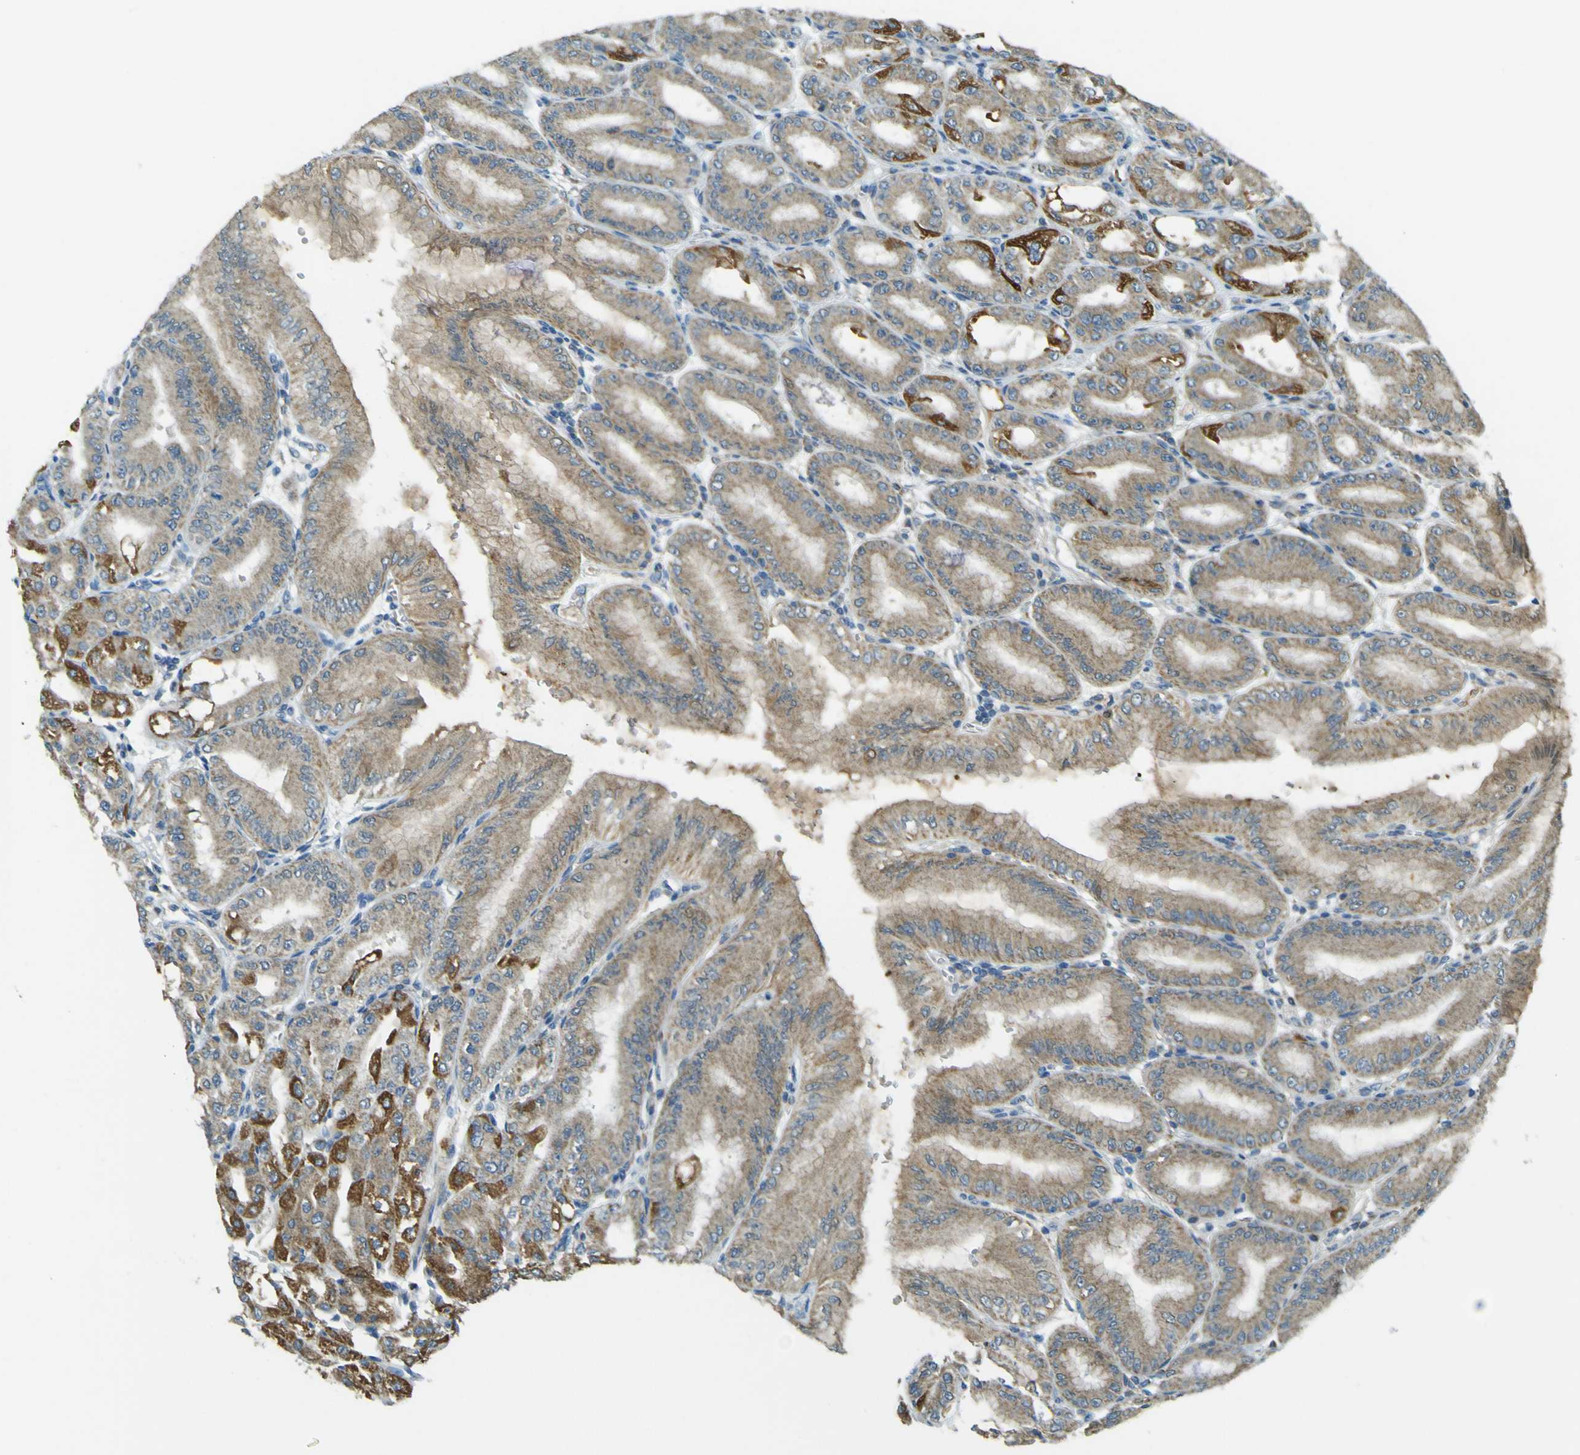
{"staining": {"intensity": "moderate", "quantity": ">75%", "location": "cytoplasmic/membranous"}, "tissue": "stomach", "cell_type": "Glandular cells", "image_type": "normal", "snomed": [{"axis": "morphology", "description": "Normal tissue, NOS"}, {"axis": "topography", "description": "Stomach, lower"}], "caption": "Benign stomach displays moderate cytoplasmic/membranous expression in approximately >75% of glandular cells, visualized by immunohistochemistry. (DAB (3,3'-diaminobenzidine) IHC, brown staining for protein, blue staining for nuclei).", "gene": "FKTN", "patient": {"sex": "male", "age": 71}}